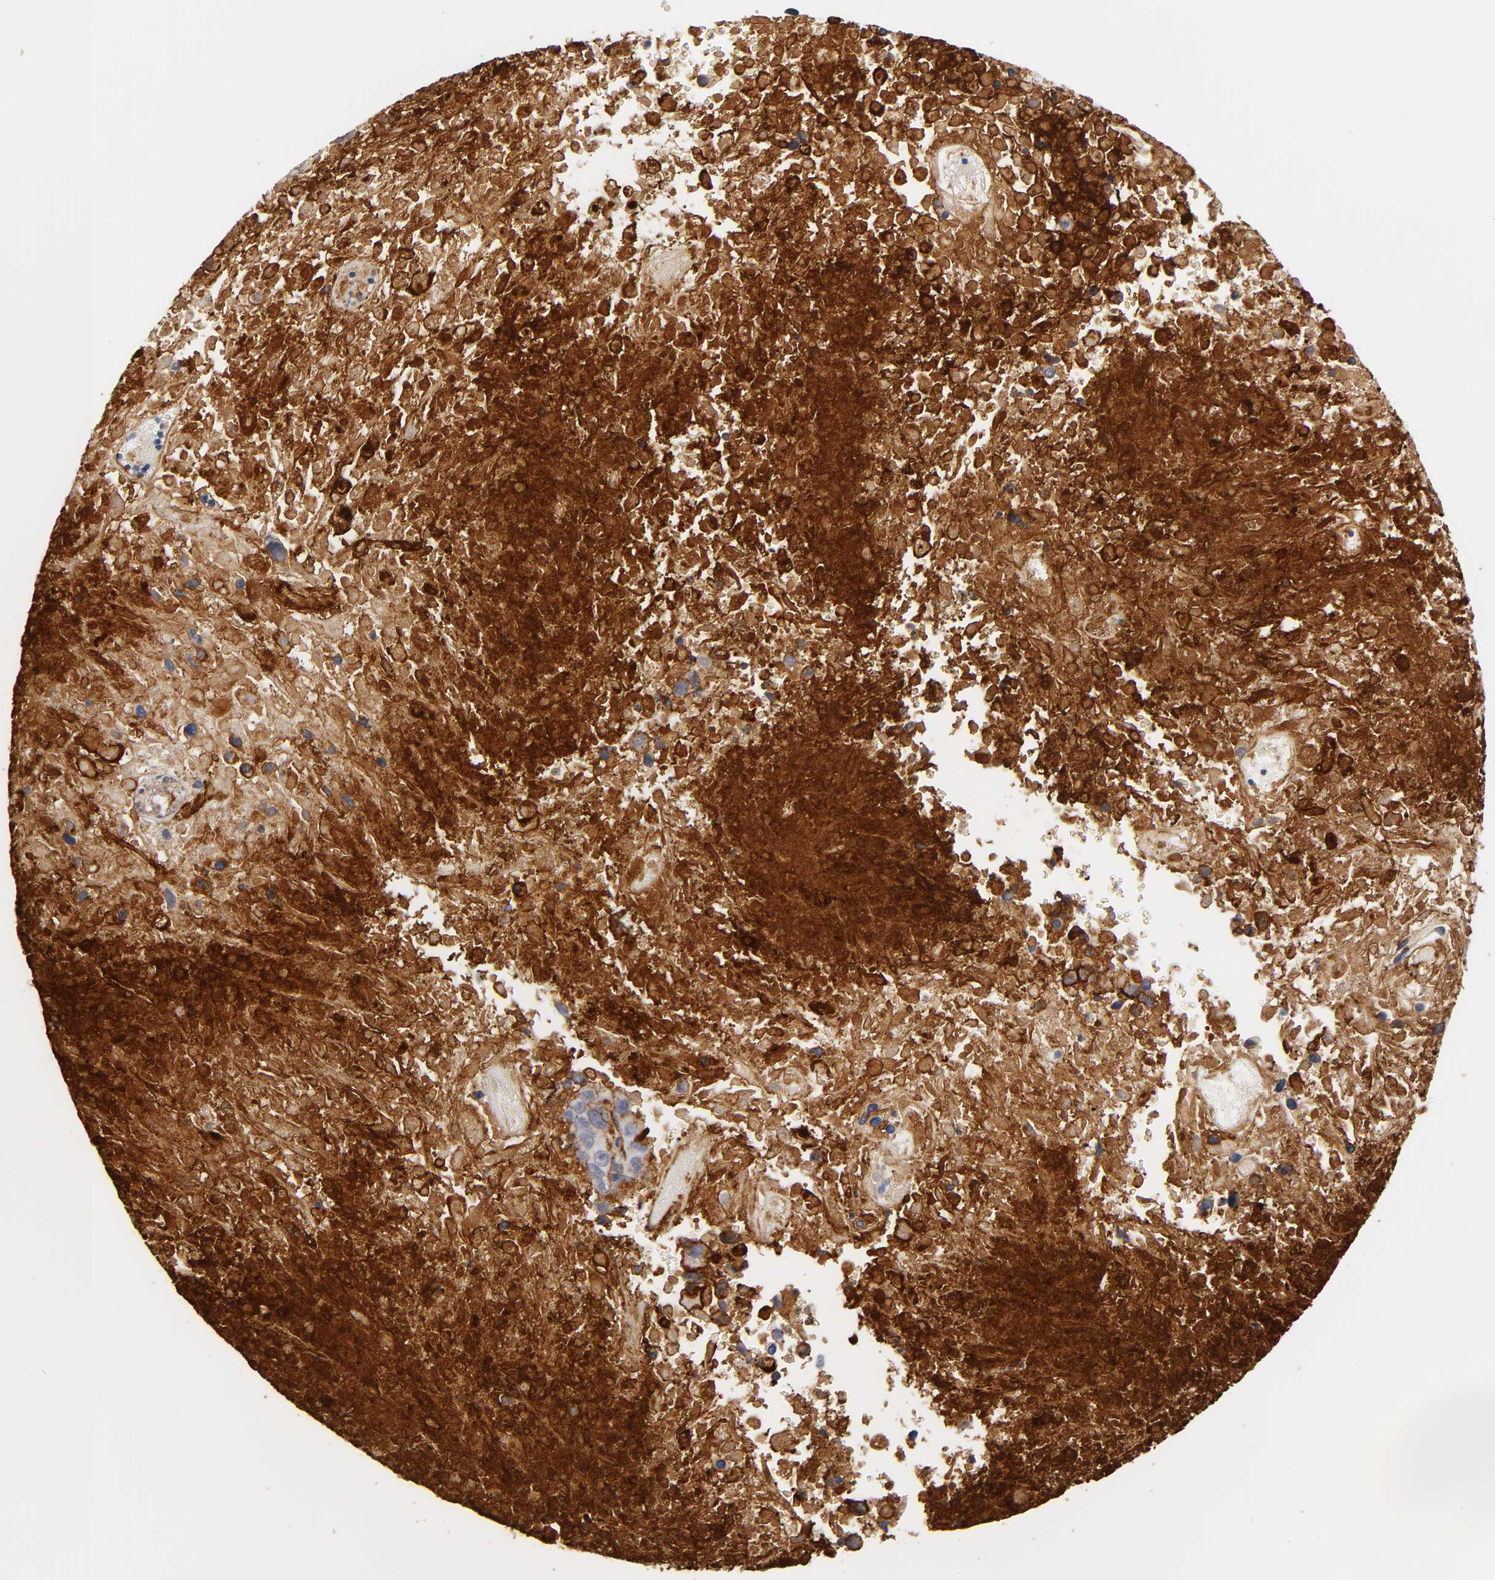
{"staining": {"intensity": "moderate", "quantity": "<25%", "location": "cytoplasmic/membranous"}, "tissue": "melanoma", "cell_type": "Tumor cells", "image_type": "cancer", "snomed": [{"axis": "morphology", "description": "Malignant melanoma, Metastatic site"}, {"axis": "topography", "description": "Cerebral cortex"}], "caption": "A brown stain shows moderate cytoplasmic/membranous positivity of a protein in human malignant melanoma (metastatic site) tumor cells.", "gene": "ICAM1", "patient": {"sex": "female", "age": 52}}